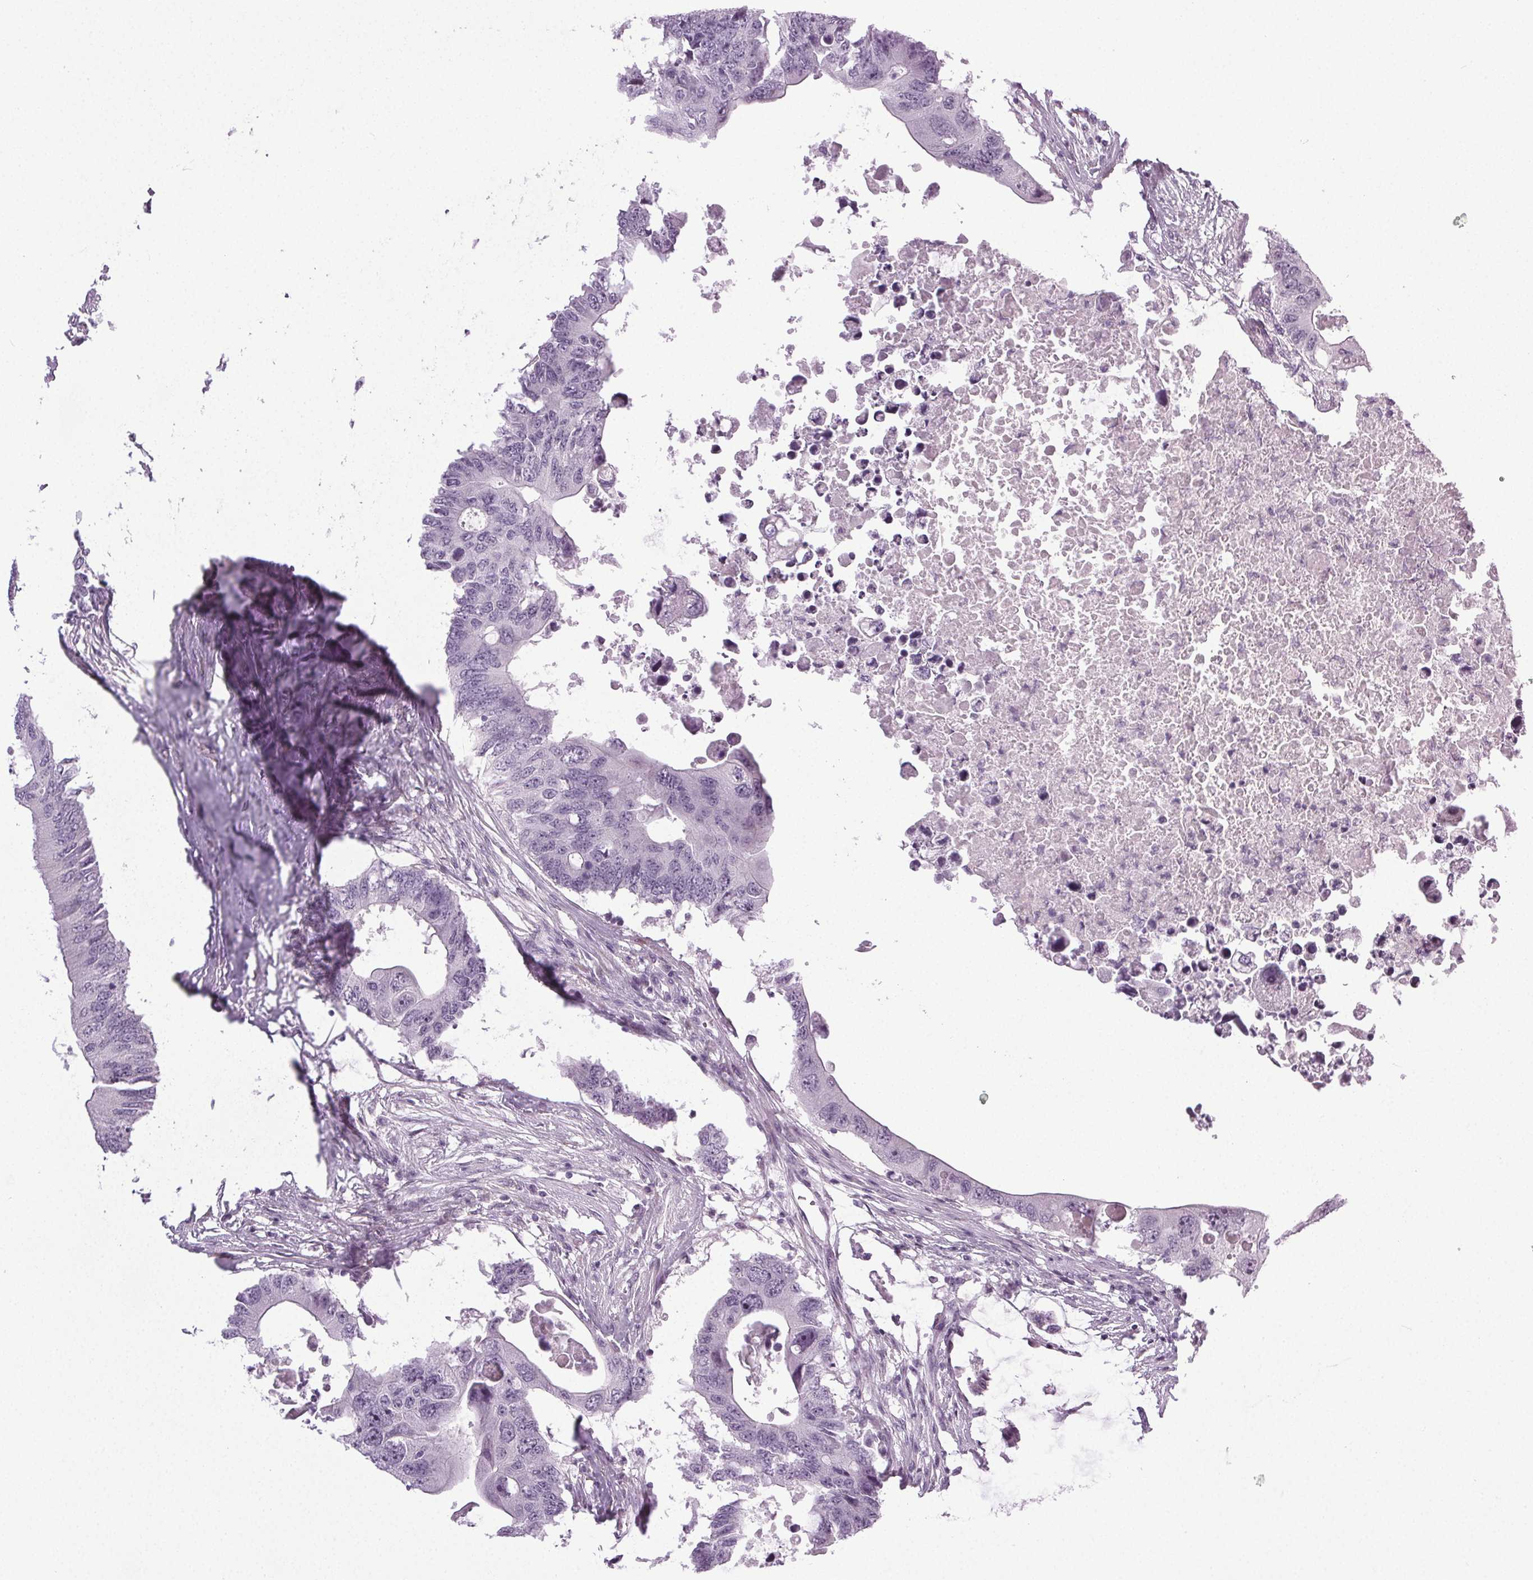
{"staining": {"intensity": "negative", "quantity": "none", "location": "none"}, "tissue": "colorectal cancer", "cell_type": "Tumor cells", "image_type": "cancer", "snomed": [{"axis": "morphology", "description": "Adenocarcinoma, NOS"}, {"axis": "topography", "description": "Colon"}], "caption": "A high-resolution micrograph shows immunohistochemistry staining of colorectal cancer (adenocarcinoma), which demonstrates no significant expression in tumor cells. (Brightfield microscopy of DAB (3,3'-diaminobenzidine) immunohistochemistry (IHC) at high magnification).", "gene": "IGF2BP1", "patient": {"sex": "male", "age": 71}}